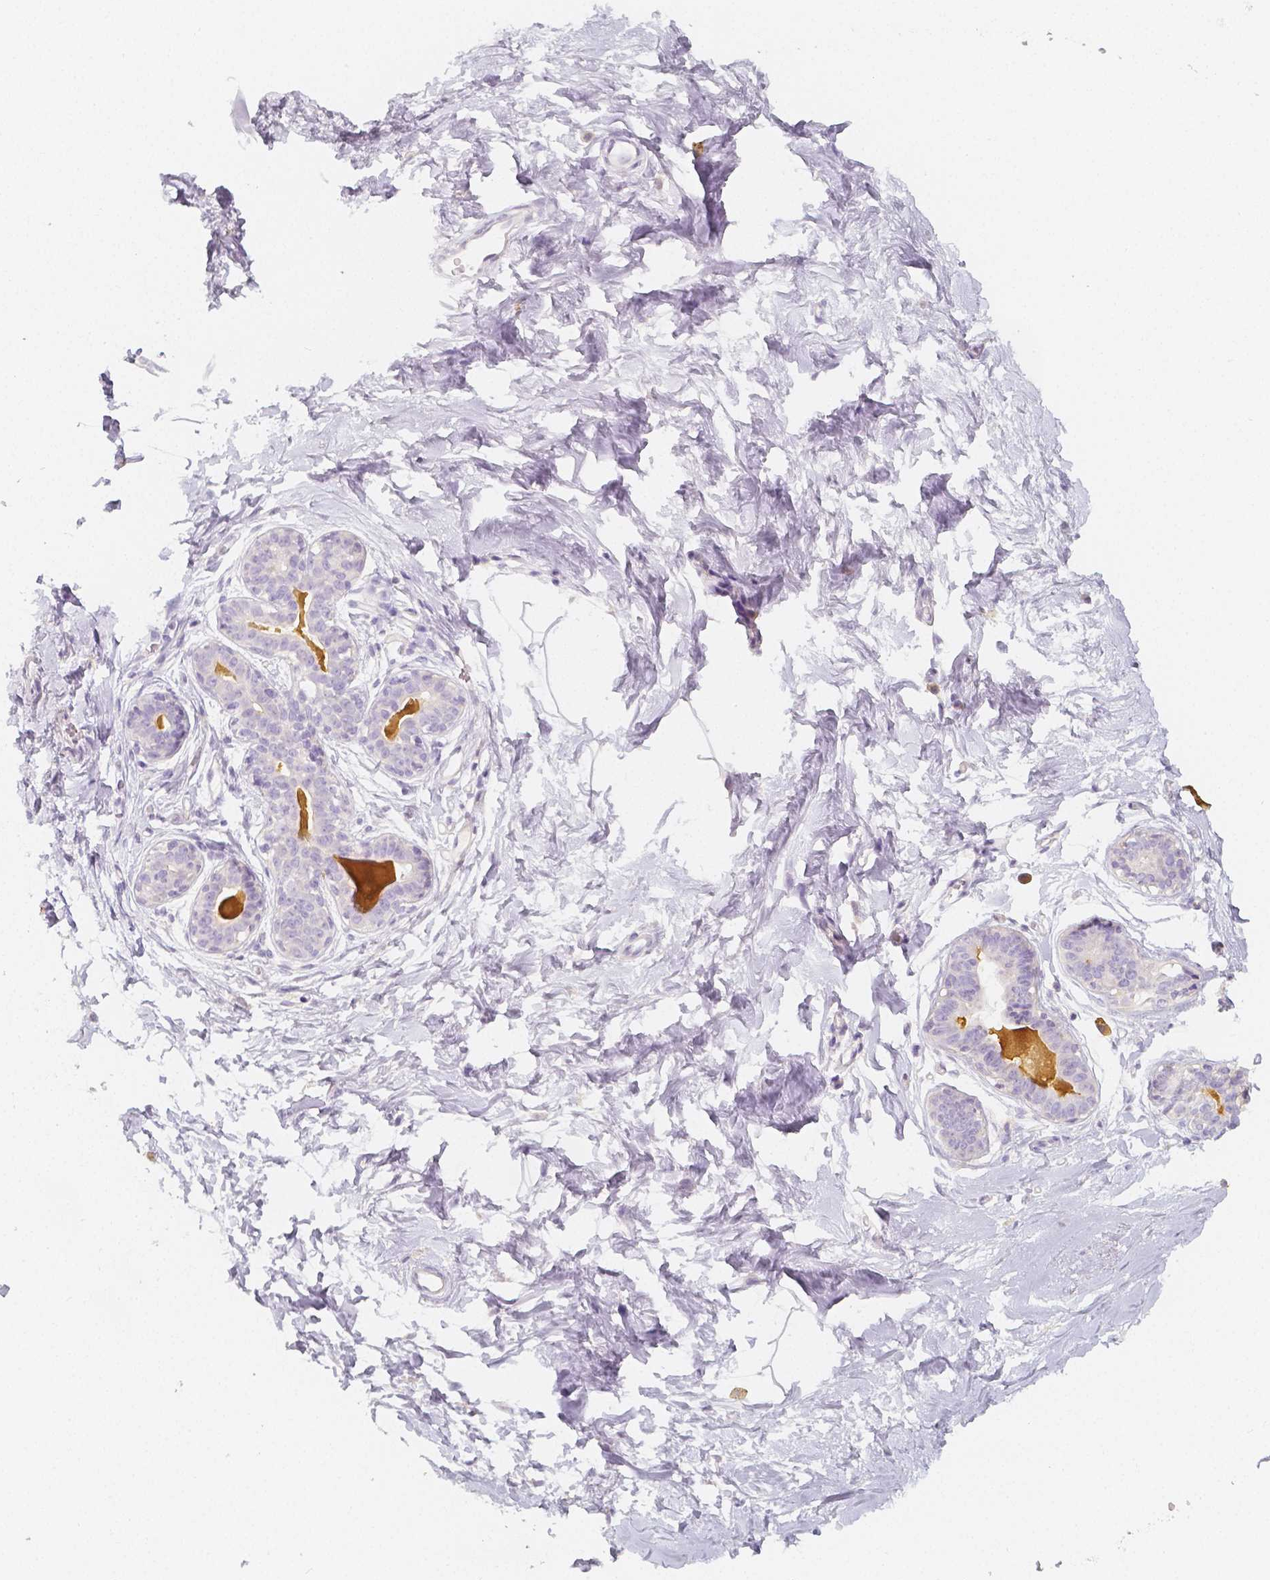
{"staining": {"intensity": "negative", "quantity": "none", "location": "none"}, "tissue": "breast", "cell_type": "Adipocytes", "image_type": "normal", "snomed": [{"axis": "morphology", "description": "Normal tissue, NOS"}, {"axis": "topography", "description": "Breast"}], "caption": "IHC of normal human breast shows no positivity in adipocytes.", "gene": "BATF", "patient": {"sex": "female", "age": 45}}